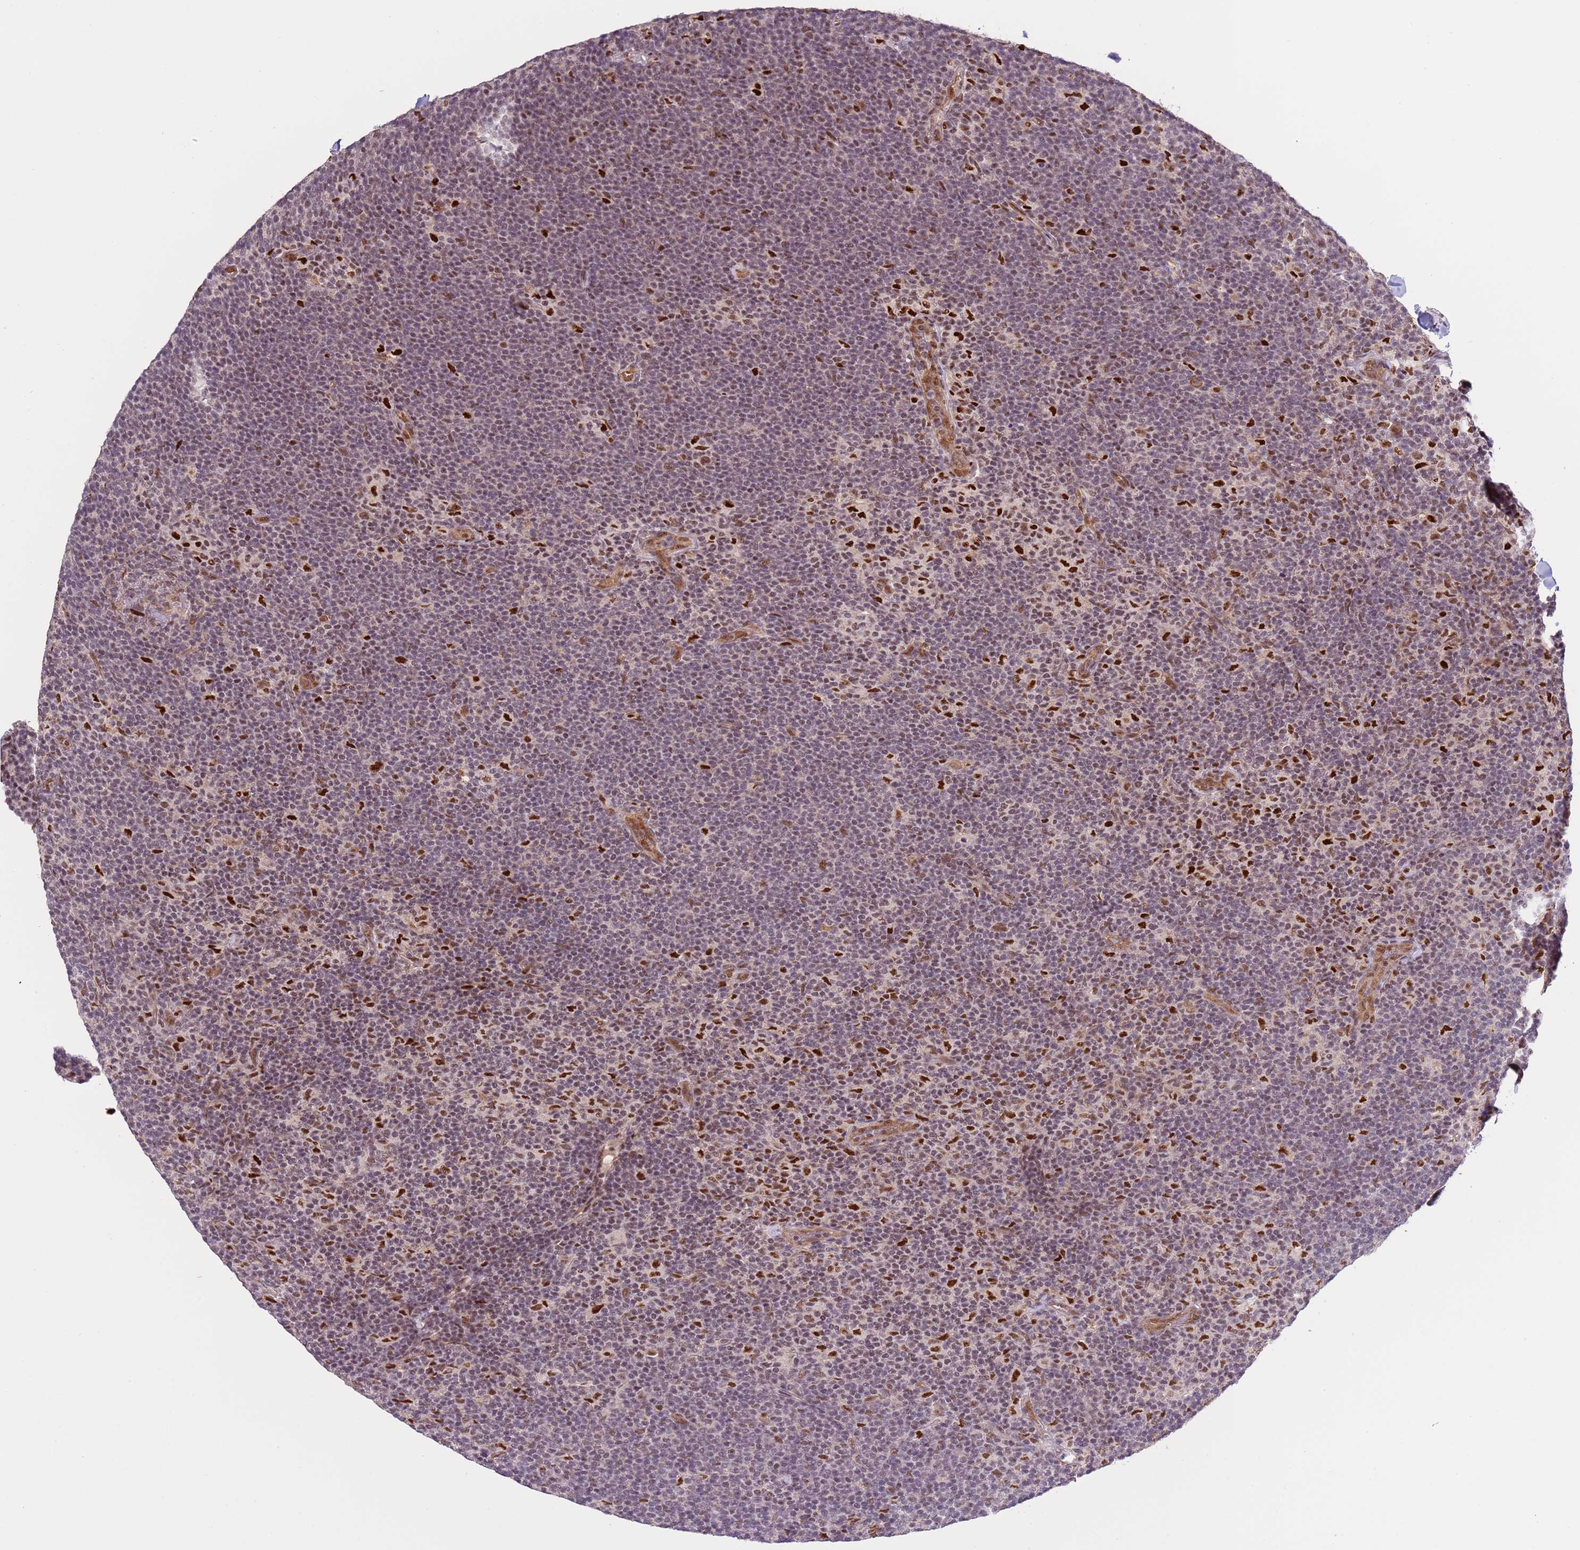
{"staining": {"intensity": "moderate", "quantity": ">75%", "location": "nuclear"}, "tissue": "lymphoma", "cell_type": "Tumor cells", "image_type": "cancer", "snomed": [{"axis": "morphology", "description": "Hodgkin's disease, NOS"}, {"axis": "topography", "description": "Lymph node"}], "caption": "Moderate nuclear staining for a protein is identified in approximately >75% of tumor cells of lymphoma using immunohistochemistry.", "gene": "PRPF6", "patient": {"sex": "female", "age": 57}}